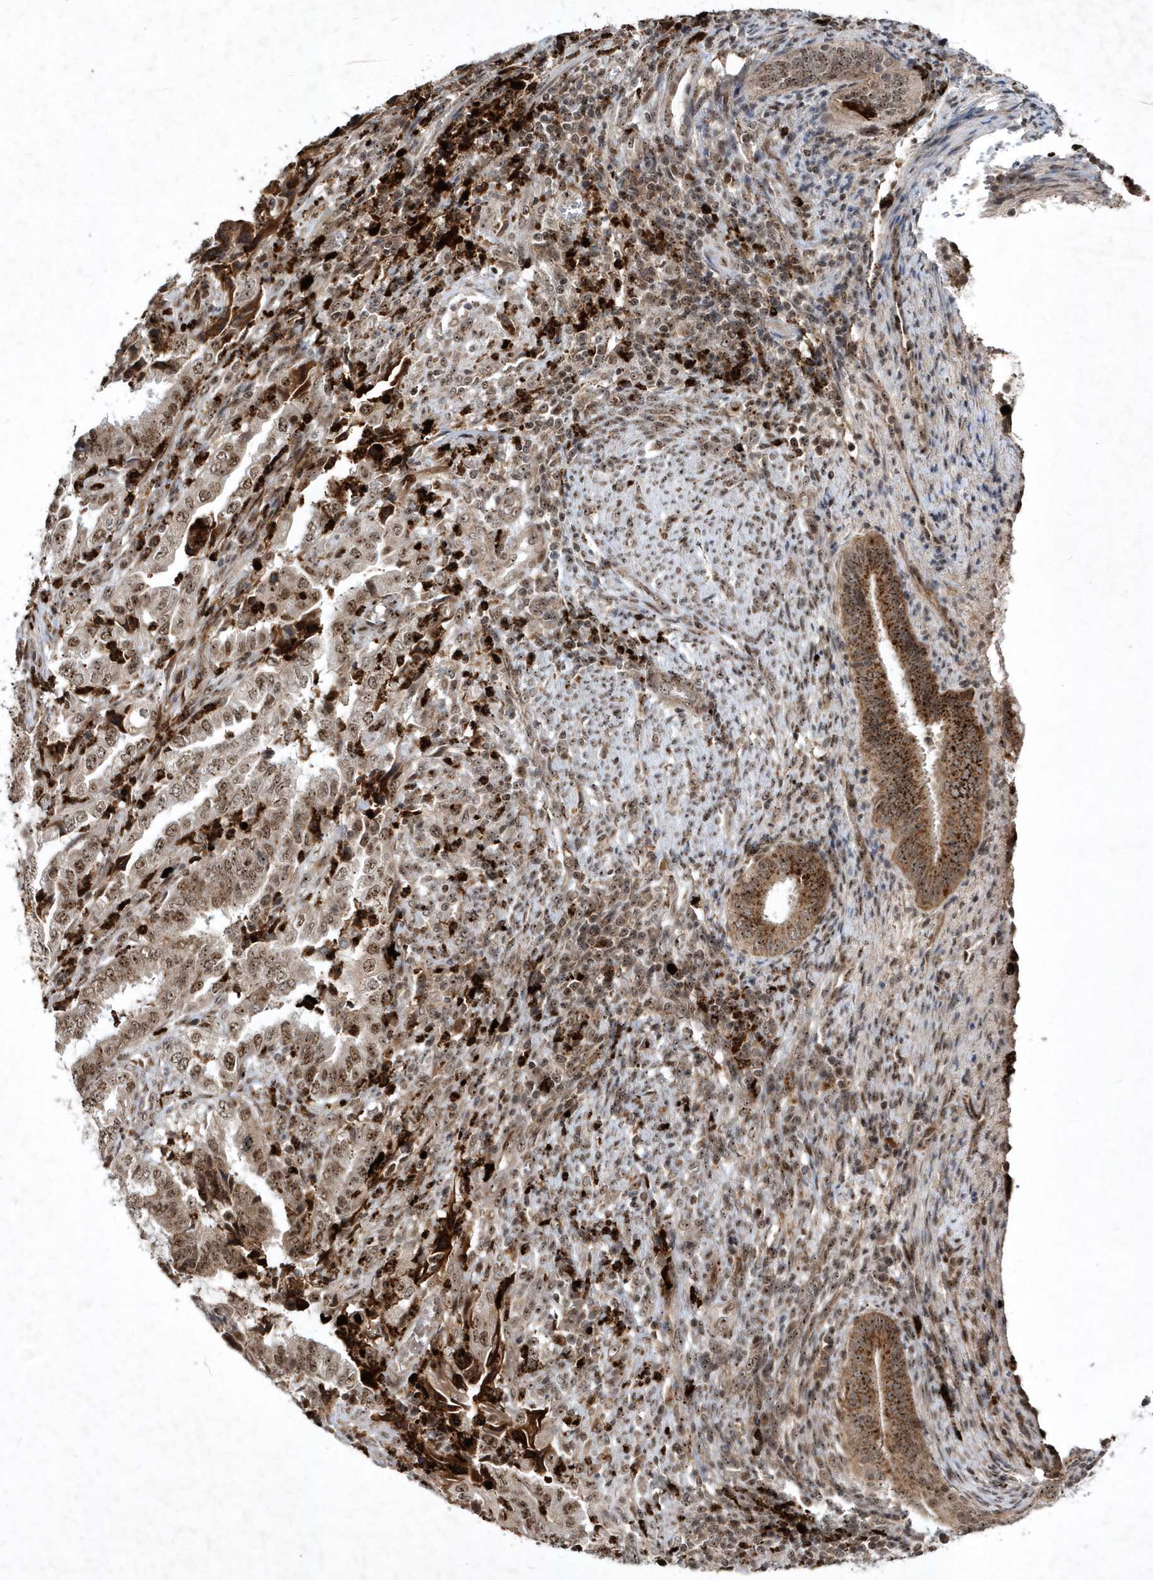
{"staining": {"intensity": "moderate", "quantity": ">75%", "location": "cytoplasmic/membranous,nuclear"}, "tissue": "endometrial cancer", "cell_type": "Tumor cells", "image_type": "cancer", "snomed": [{"axis": "morphology", "description": "Adenocarcinoma, NOS"}, {"axis": "topography", "description": "Endometrium"}], "caption": "Protein staining reveals moderate cytoplasmic/membranous and nuclear expression in approximately >75% of tumor cells in endometrial adenocarcinoma.", "gene": "SOWAHB", "patient": {"sex": "female", "age": 51}}